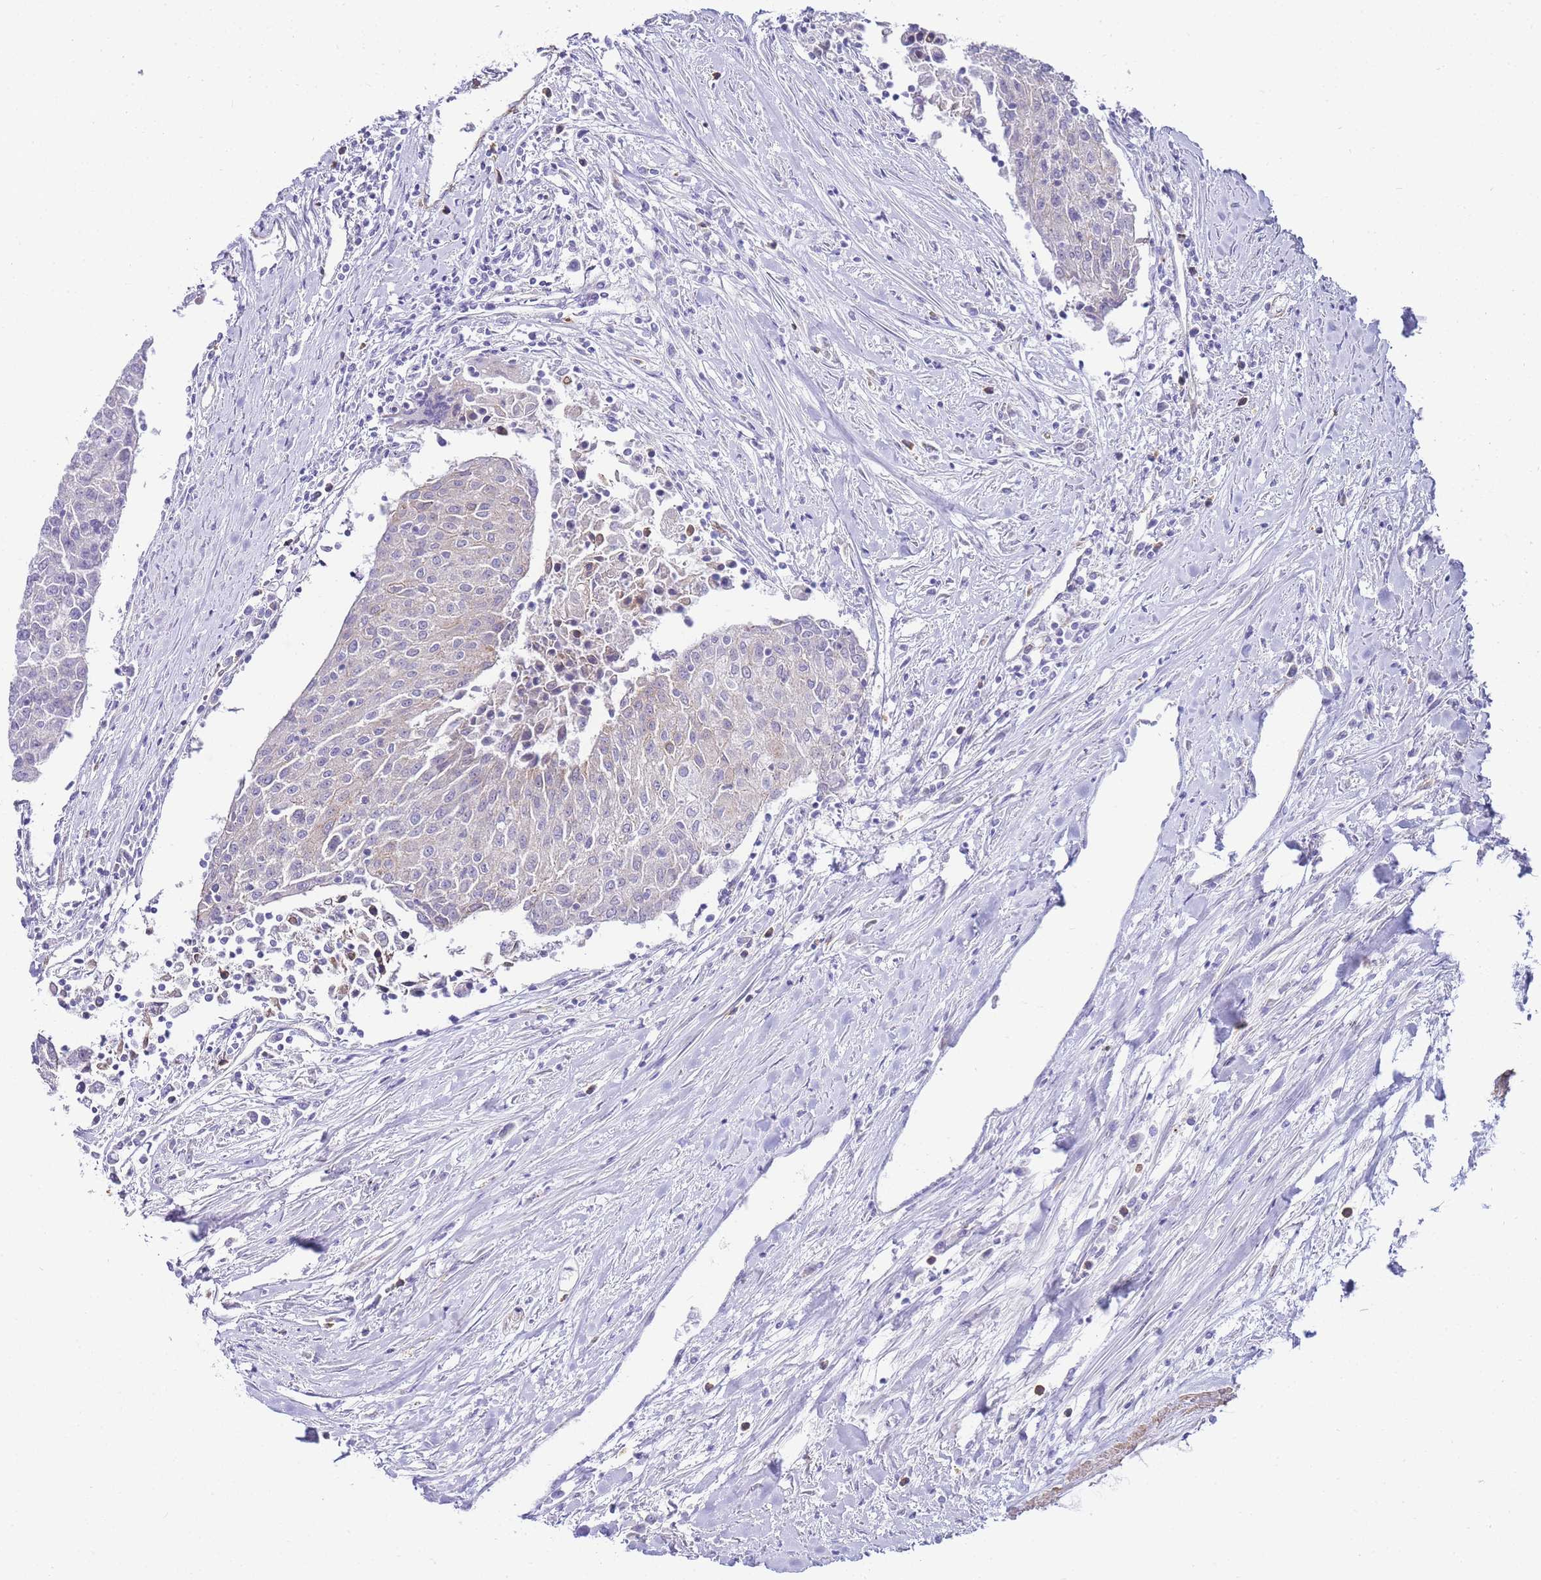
{"staining": {"intensity": "negative", "quantity": "none", "location": "none"}, "tissue": "urothelial cancer", "cell_type": "Tumor cells", "image_type": "cancer", "snomed": [{"axis": "morphology", "description": "Urothelial carcinoma, High grade"}, {"axis": "topography", "description": "Urinary bladder"}], "caption": "This is a image of immunohistochemistry staining of urothelial cancer, which shows no staining in tumor cells.", "gene": "PDCD7", "patient": {"sex": "female", "age": 85}}